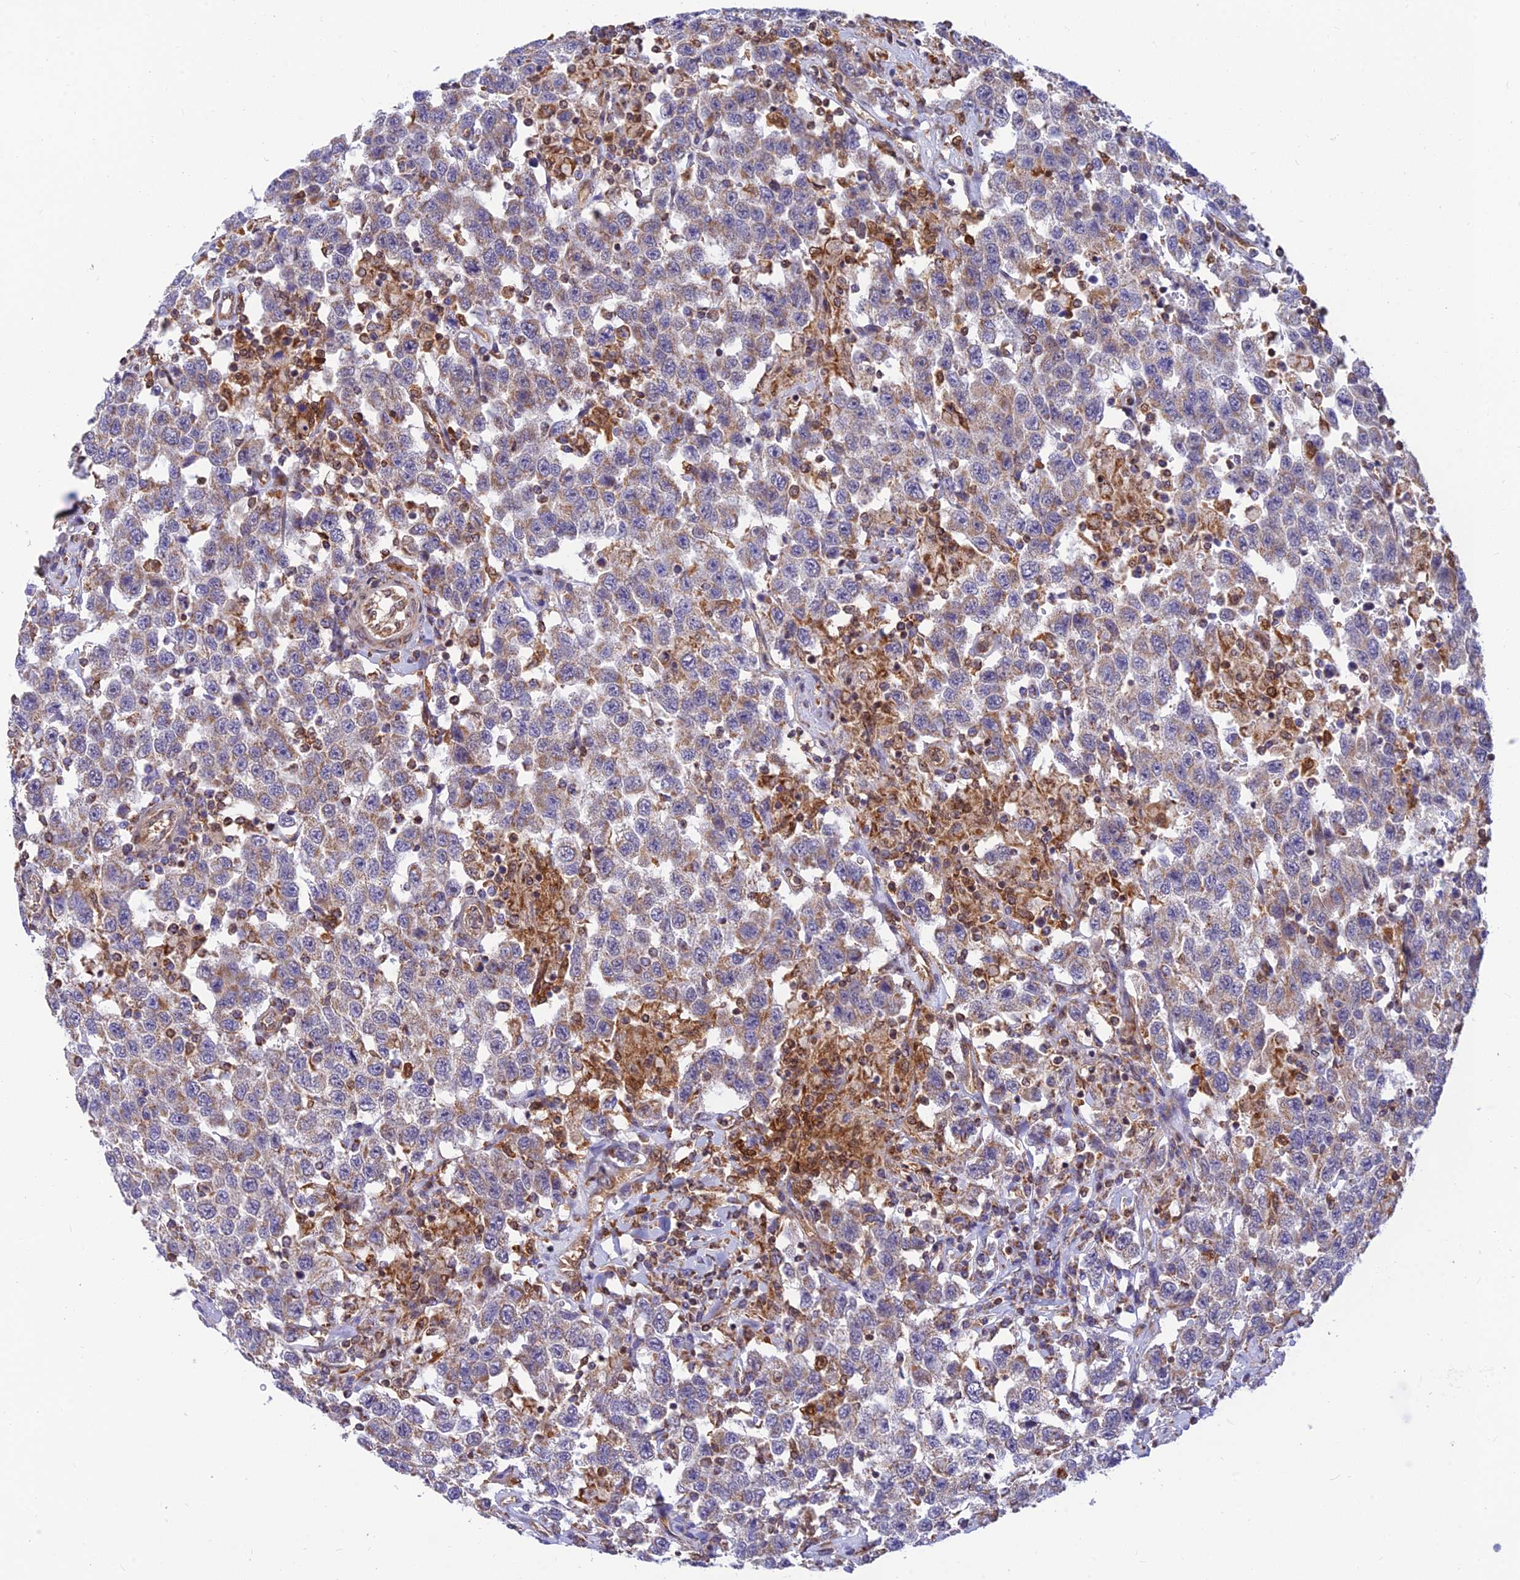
{"staining": {"intensity": "weak", "quantity": "<25%", "location": "cytoplasmic/membranous"}, "tissue": "testis cancer", "cell_type": "Tumor cells", "image_type": "cancer", "snomed": [{"axis": "morphology", "description": "Seminoma, NOS"}, {"axis": "topography", "description": "Testis"}], "caption": "The micrograph reveals no staining of tumor cells in testis cancer. (Brightfield microscopy of DAB immunohistochemistry at high magnification).", "gene": "LYSMD2", "patient": {"sex": "male", "age": 41}}